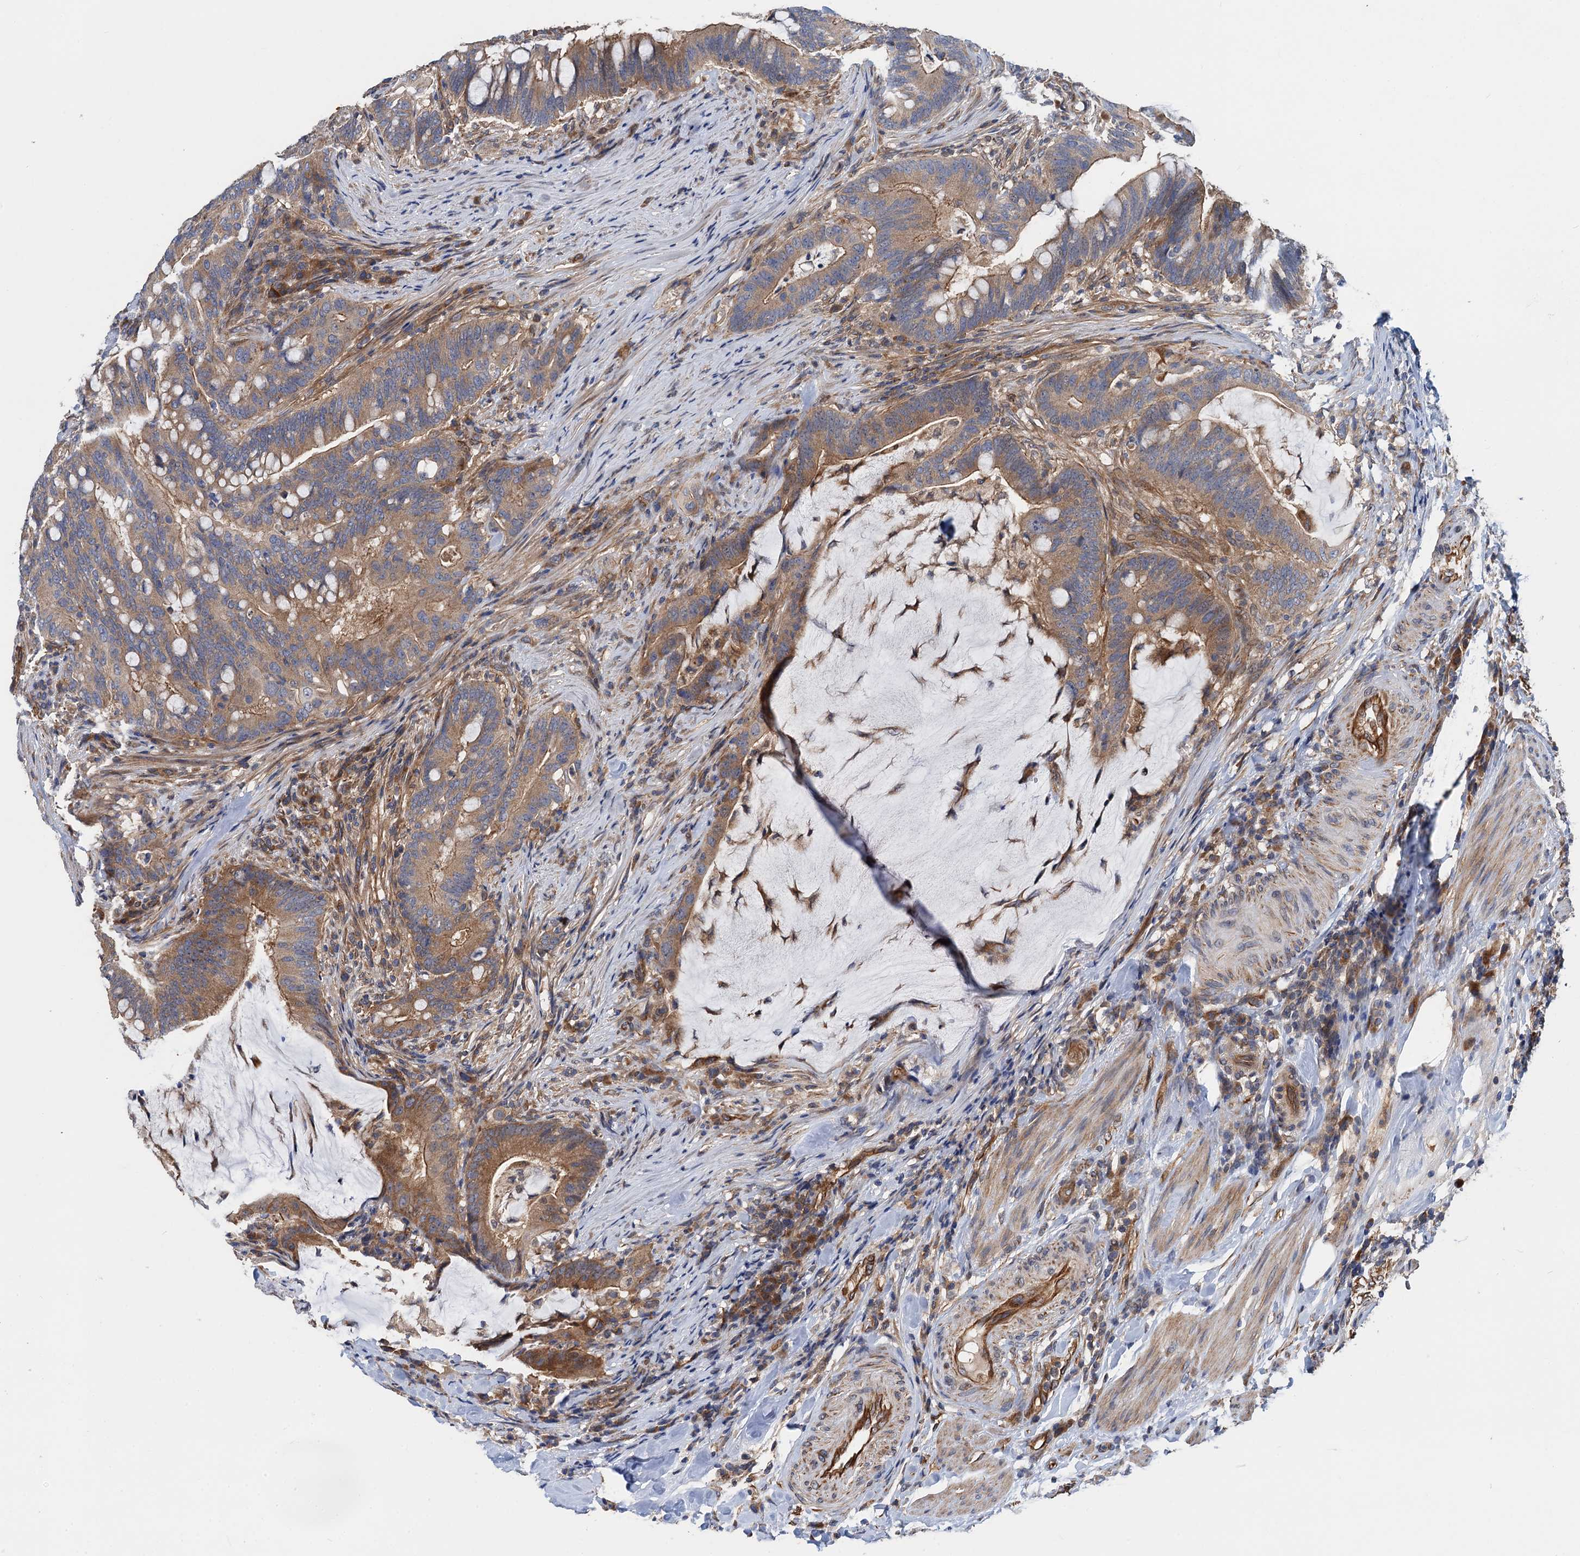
{"staining": {"intensity": "moderate", "quantity": ">75%", "location": "cytoplasmic/membranous"}, "tissue": "colorectal cancer", "cell_type": "Tumor cells", "image_type": "cancer", "snomed": [{"axis": "morphology", "description": "Adenocarcinoma, NOS"}, {"axis": "topography", "description": "Colon"}], "caption": "Immunohistochemistry (IHC) staining of colorectal cancer, which displays medium levels of moderate cytoplasmic/membranous positivity in about >75% of tumor cells indicating moderate cytoplasmic/membranous protein positivity. The staining was performed using DAB (brown) for protein detection and nuclei were counterstained in hematoxylin (blue).", "gene": "PJA2", "patient": {"sex": "female", "age": 66}}